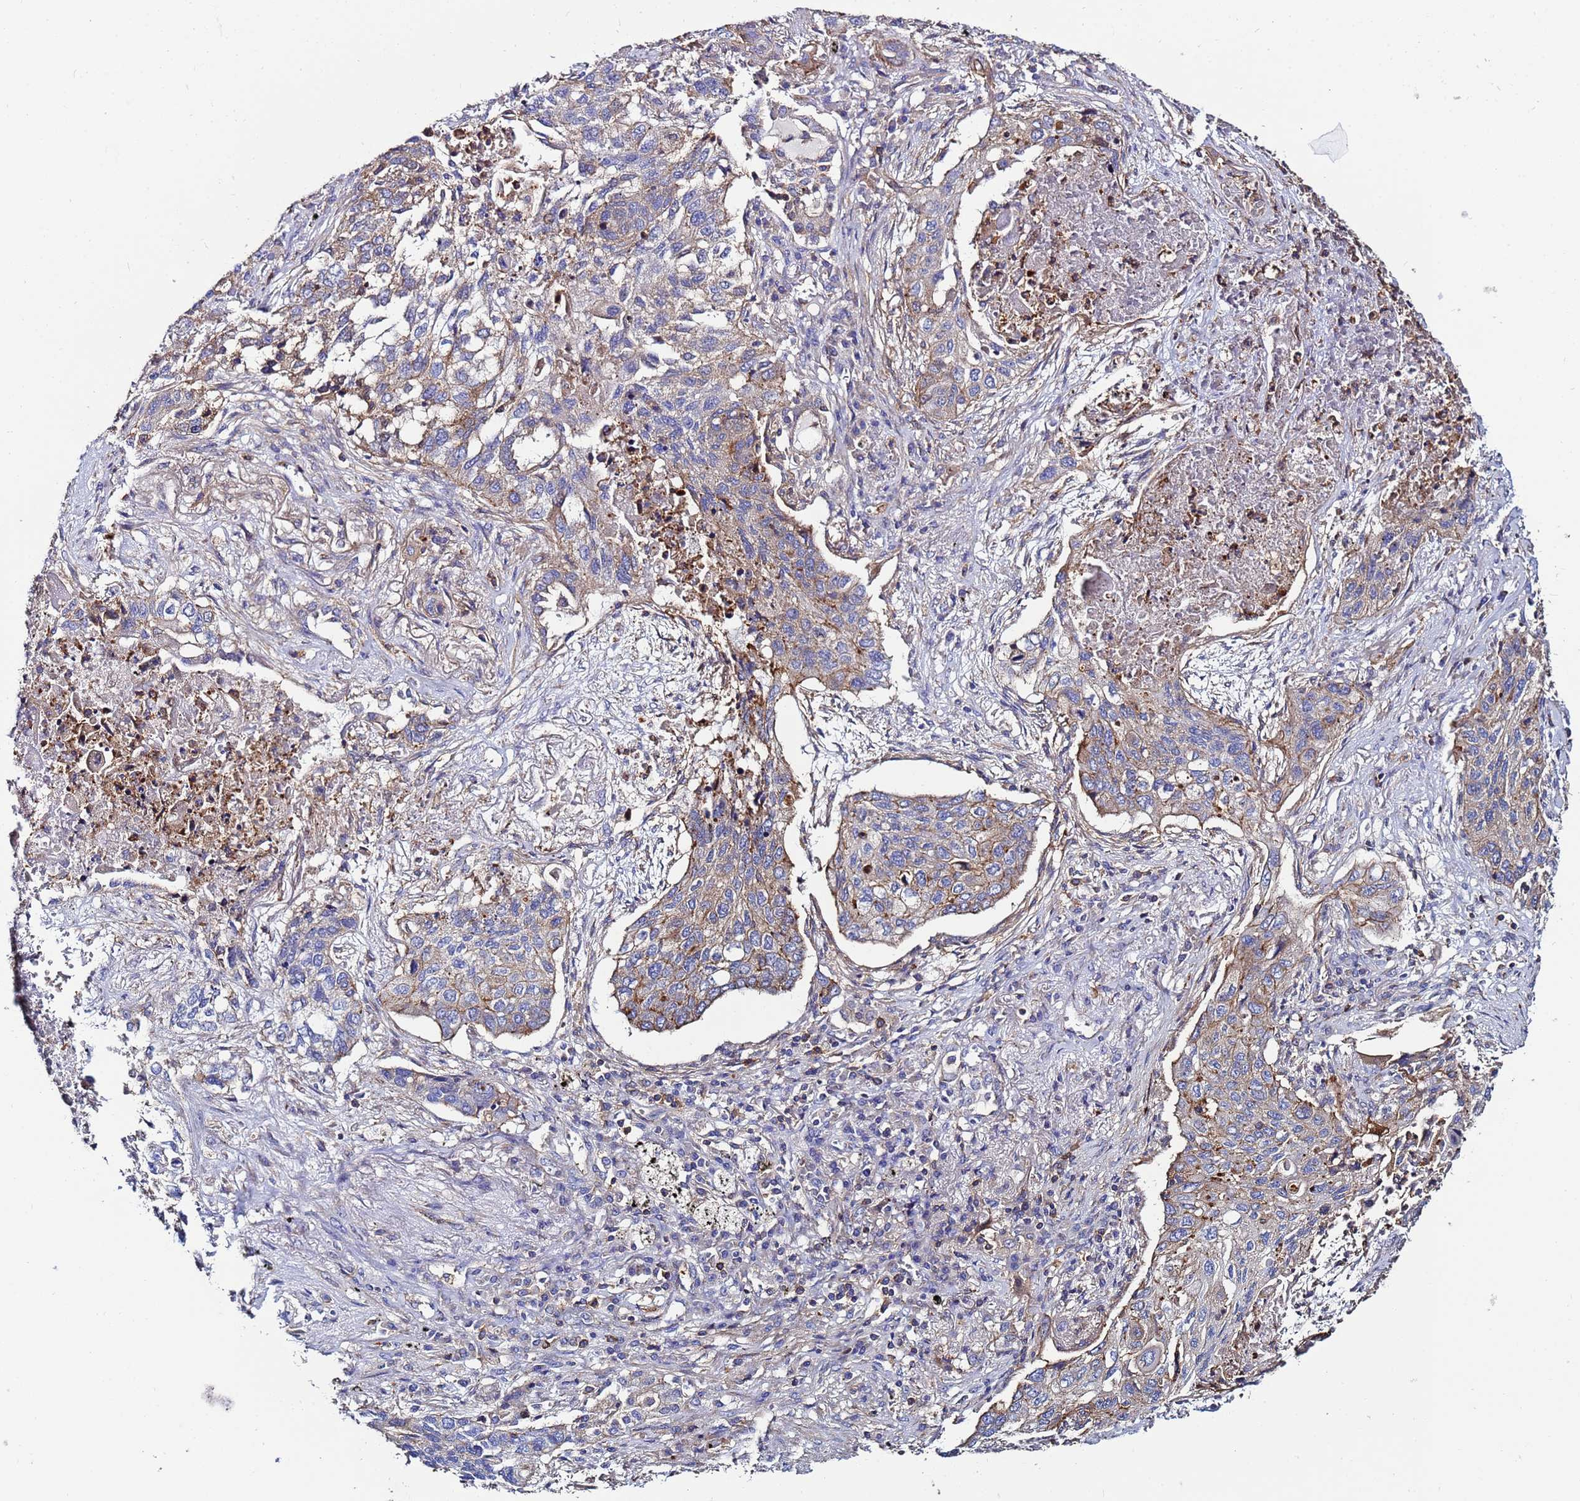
{"staining": {"intensity": "weak", "quantity": "25%-75%", "location": "cytoplasmic/membranous"}, "tissue": "lung cancer", "cell_type": "Tumor cells", "image_type": "cancer", "snomed": [{"axis": "morphology", "description": "Squamous cell carcinoma, NOS"}, {"axis": "topography", "description": "Lung"}], "caption": "An IHC image of neoplastic tissue is shown. Protein staining in brown labels weak cytoplasmic/membranous positivity in lung cancer (squamous cell carcinoma) within tumor cells.", "gene": "POTEE", "patient": {"sex": "female", "age": 63}}